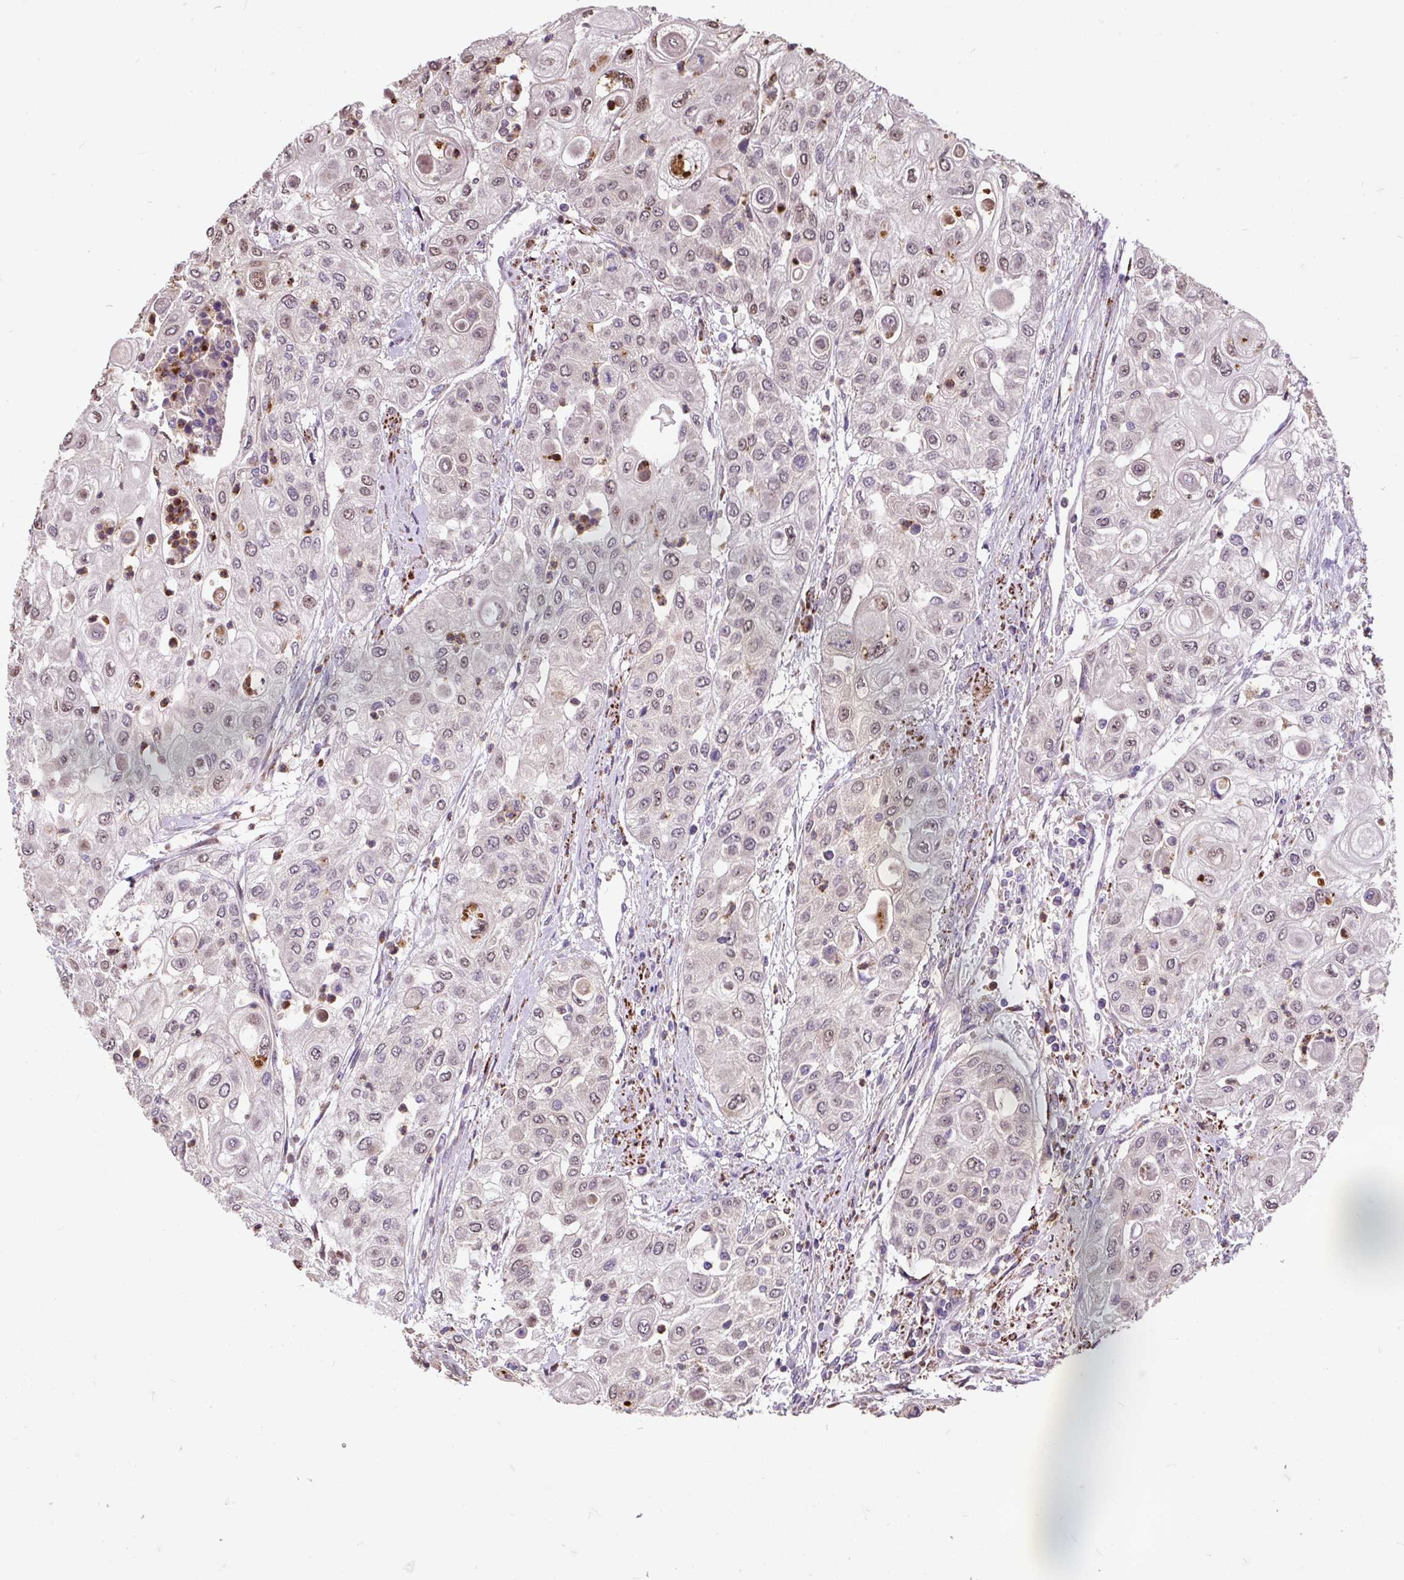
{"staining": {"intensity": "weak", "quantity": "25%-75%", "location": "nuclear"}, "tissue": "urothelial cancer", "cell_type": "Tumor cells", "image_type": "cancer", "snomed": [{"axis": "morphology", "description": "Urothelial carcinoma, High grade"}, {"axis": "topography", "description": "Urinary bladder"}], "caption": "Immunohistochemistry (IHC) histopathology image of neoplastic tissue: urothelial cancer stained using immunohistochemistry (IHC) shows low levels of weak protein expression localized specifically in the nuclear of tumor cells, appearing as a nuclear brown color.", "gene": "PUS7L", "patient": {"sex": "female", "age": 79}}